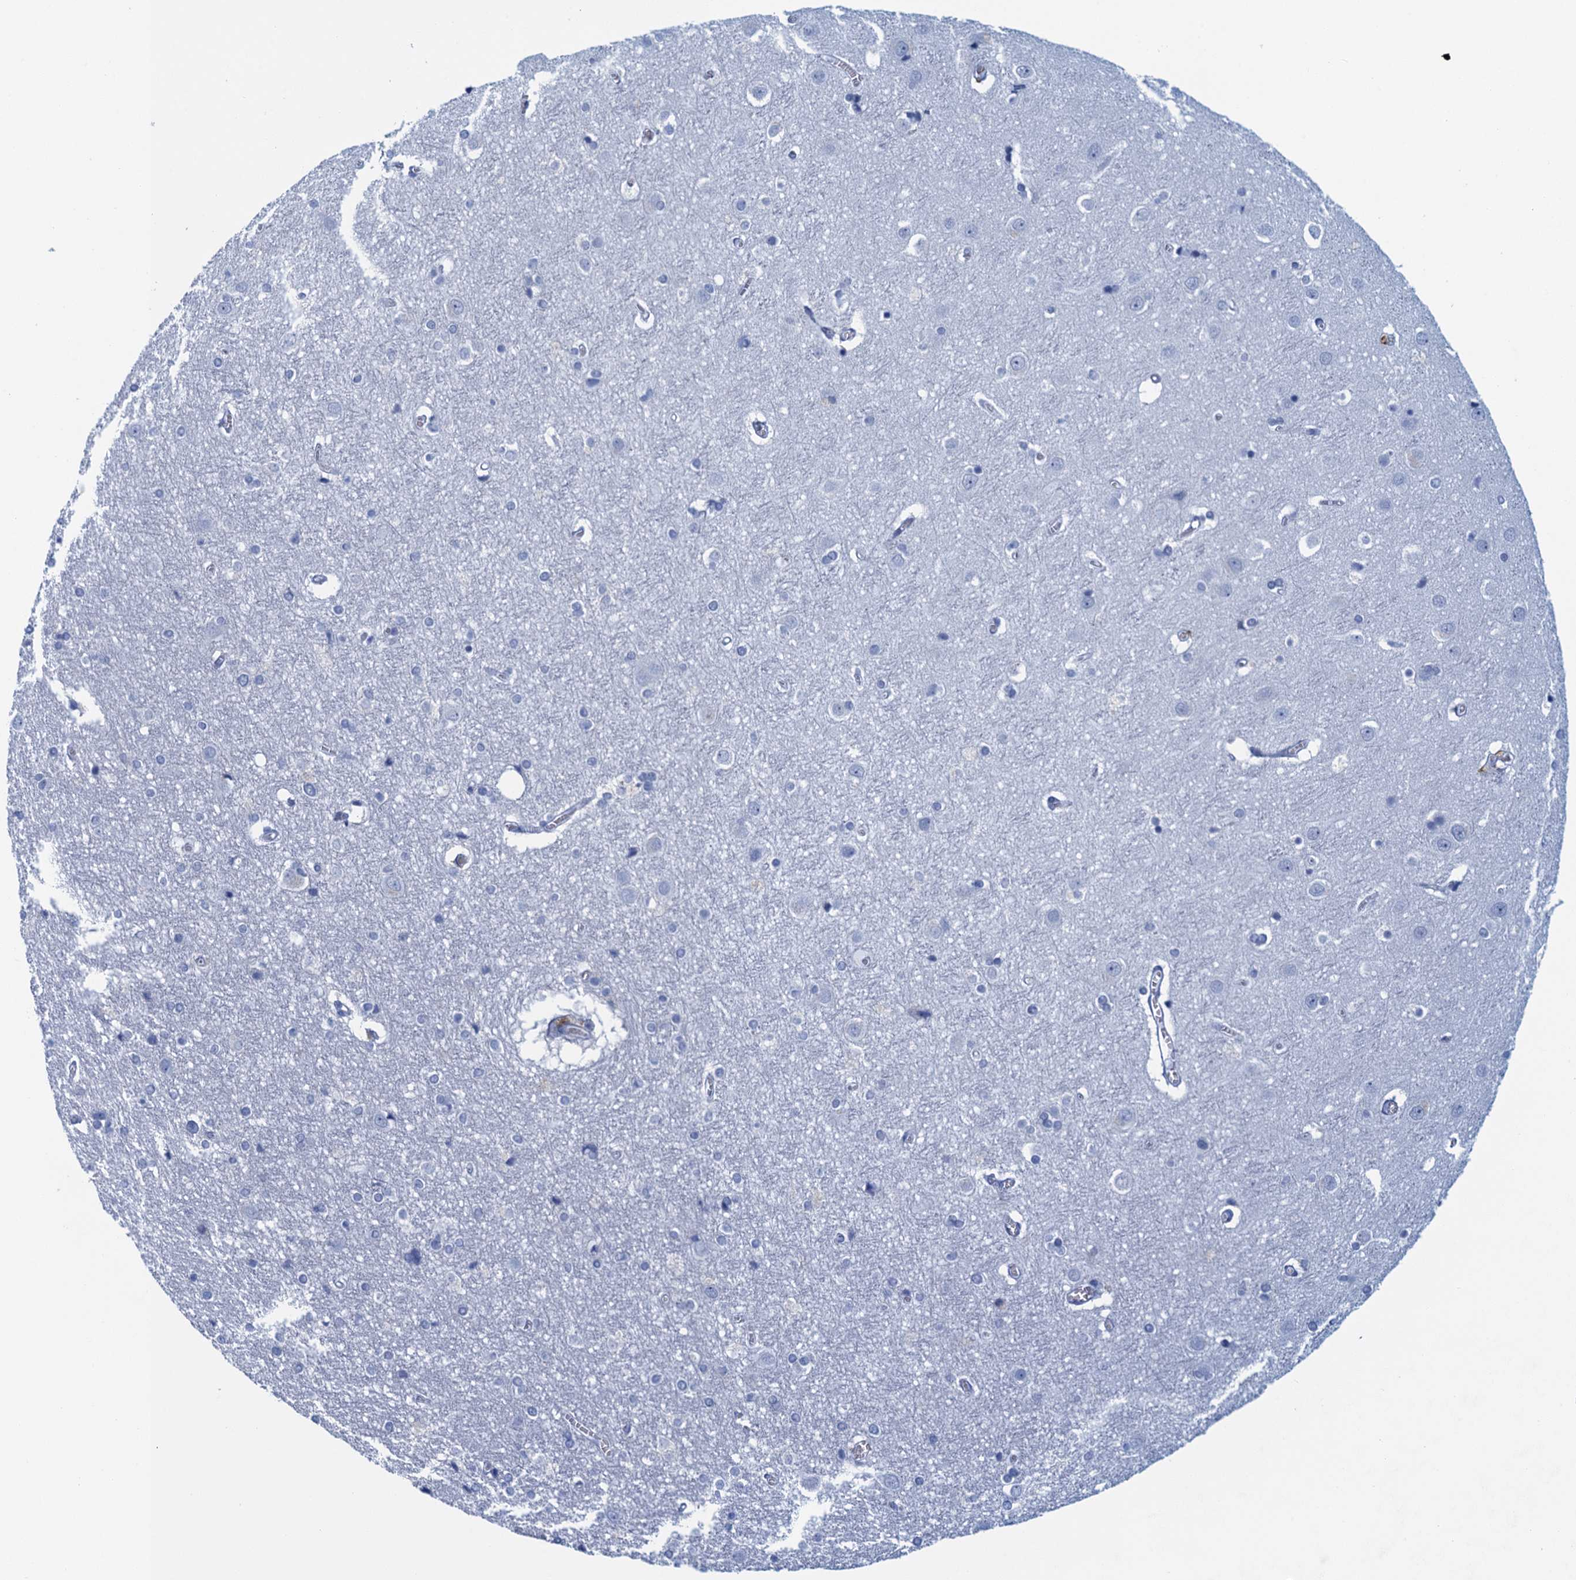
{"staining": {"intensity": "negative", "quantity": "none", "location": "none"}, "tissue": "cerebral cortex", "cell_type": "Endothelial cells", "image_type": "normal", "snomed": [{"axis": "morphology", "description": "Normal tissue, NOS"}, {"axis": "topography", "description": "Cerebral cortex"}], "caption": "This is an IHC photomicrograph of benign human cerebral cortex. There is no expression in endothelial cells.", "gene": "CYP51A1", "patient": {"sex": "male", "age": 54}}